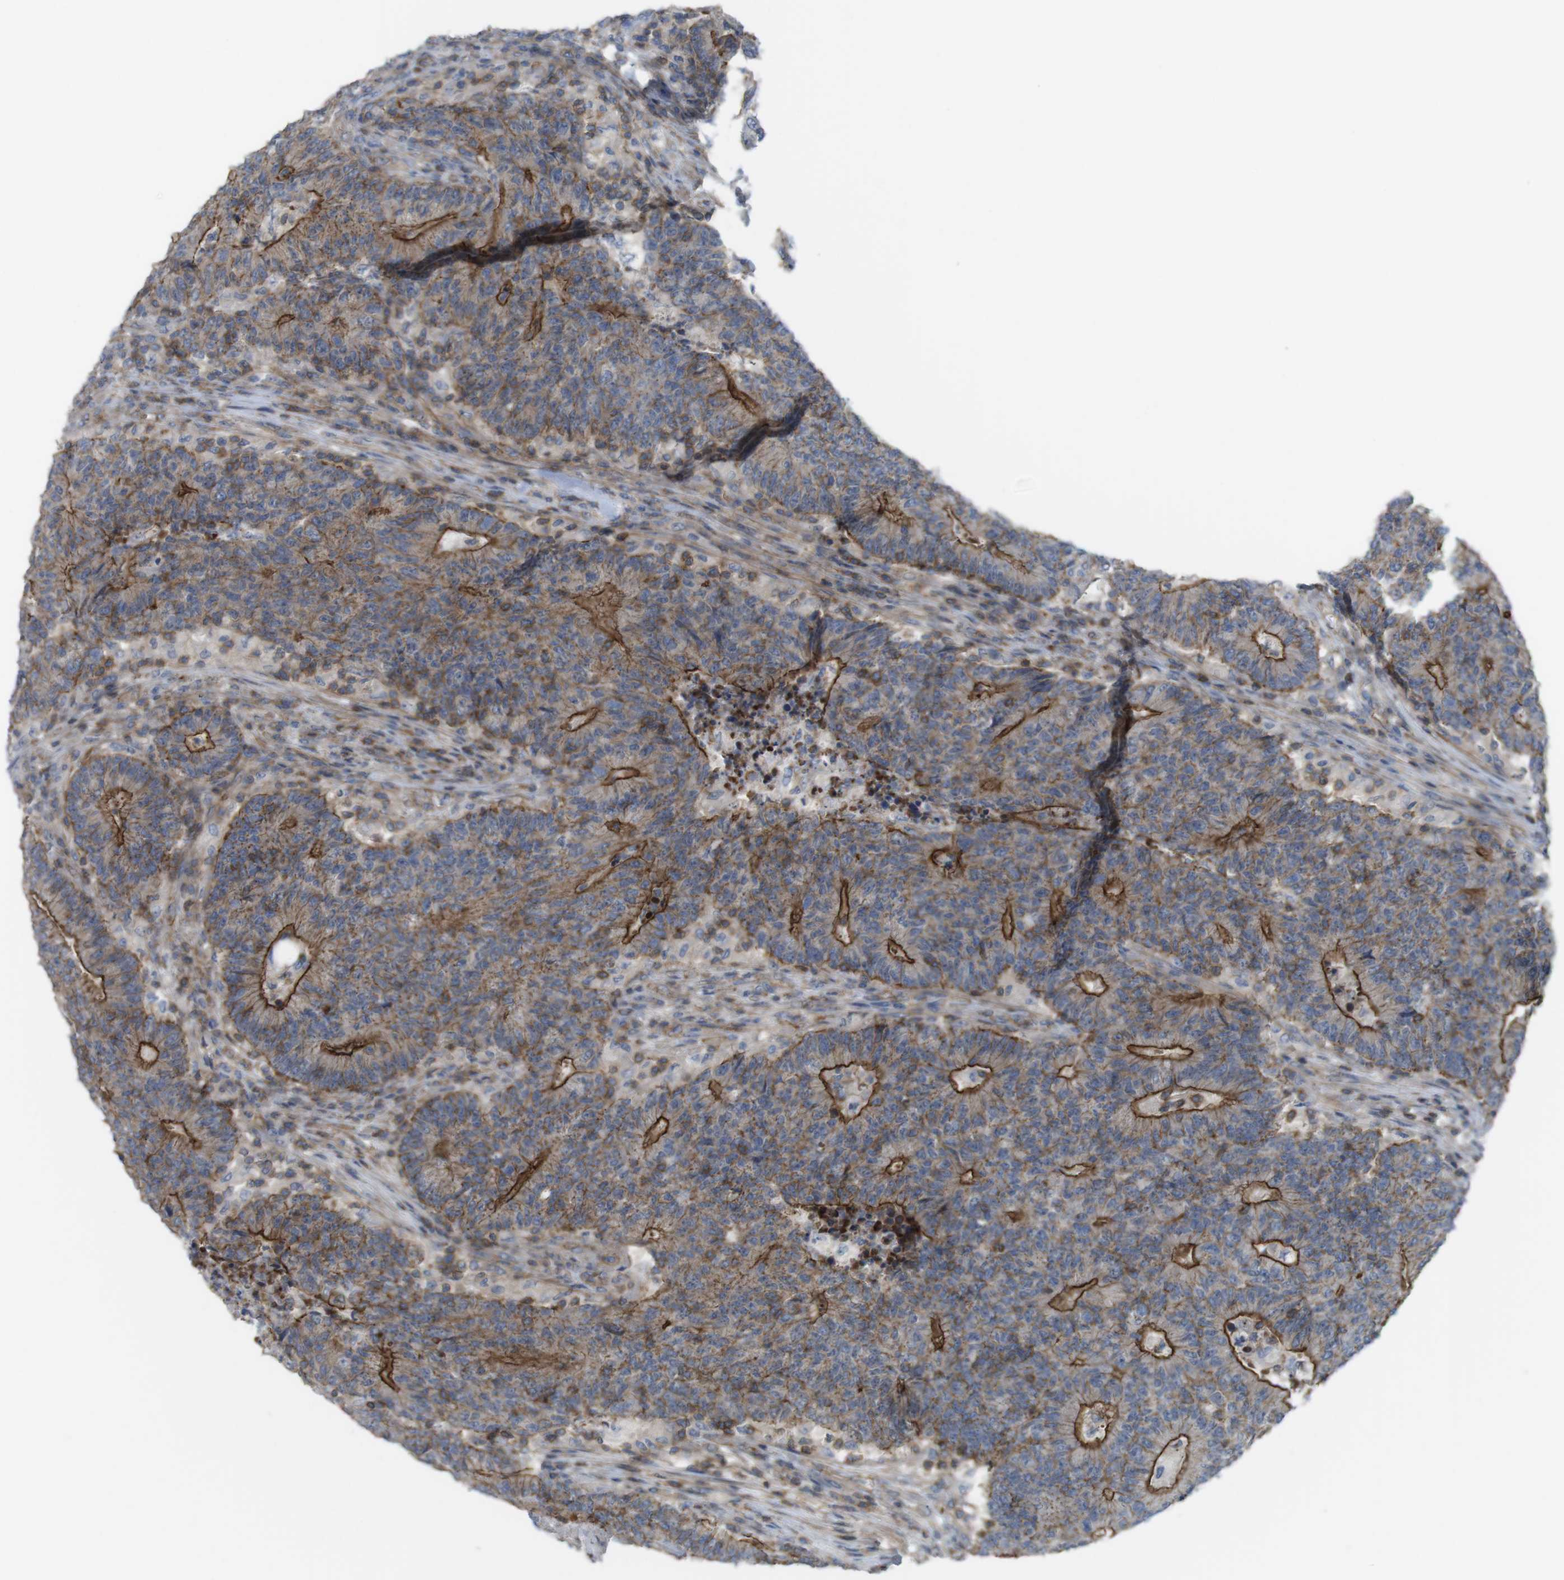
{"staining": {"intensity": "strong", "quantity": "25%-75%", "location": "cytoplasmic/membranous"}, "tissue": "colorectal cancer", "cell_type": "Tumor cells", "image_type": "cancer", "snomed": [{"axis": "morphology", "description": "Normal tissue, NOS"}, {"axis": "morphology", "description": "Adenocarcinoma, NOS"}, {"axis": "topography", "description": "Colon"}], "caption": "IHC of human colorectal cancer (adenocarcinoma) reveals high levels of strong cytoplasmic/membranous positivity in about 25%-75% of tumor cells. (Stains: DAB in brown, nuclei in blue, Microscopy: brightfield microscopy at high magnification).", "gene": "PREX2", "patient": {"sex": "female", "age": 75}}